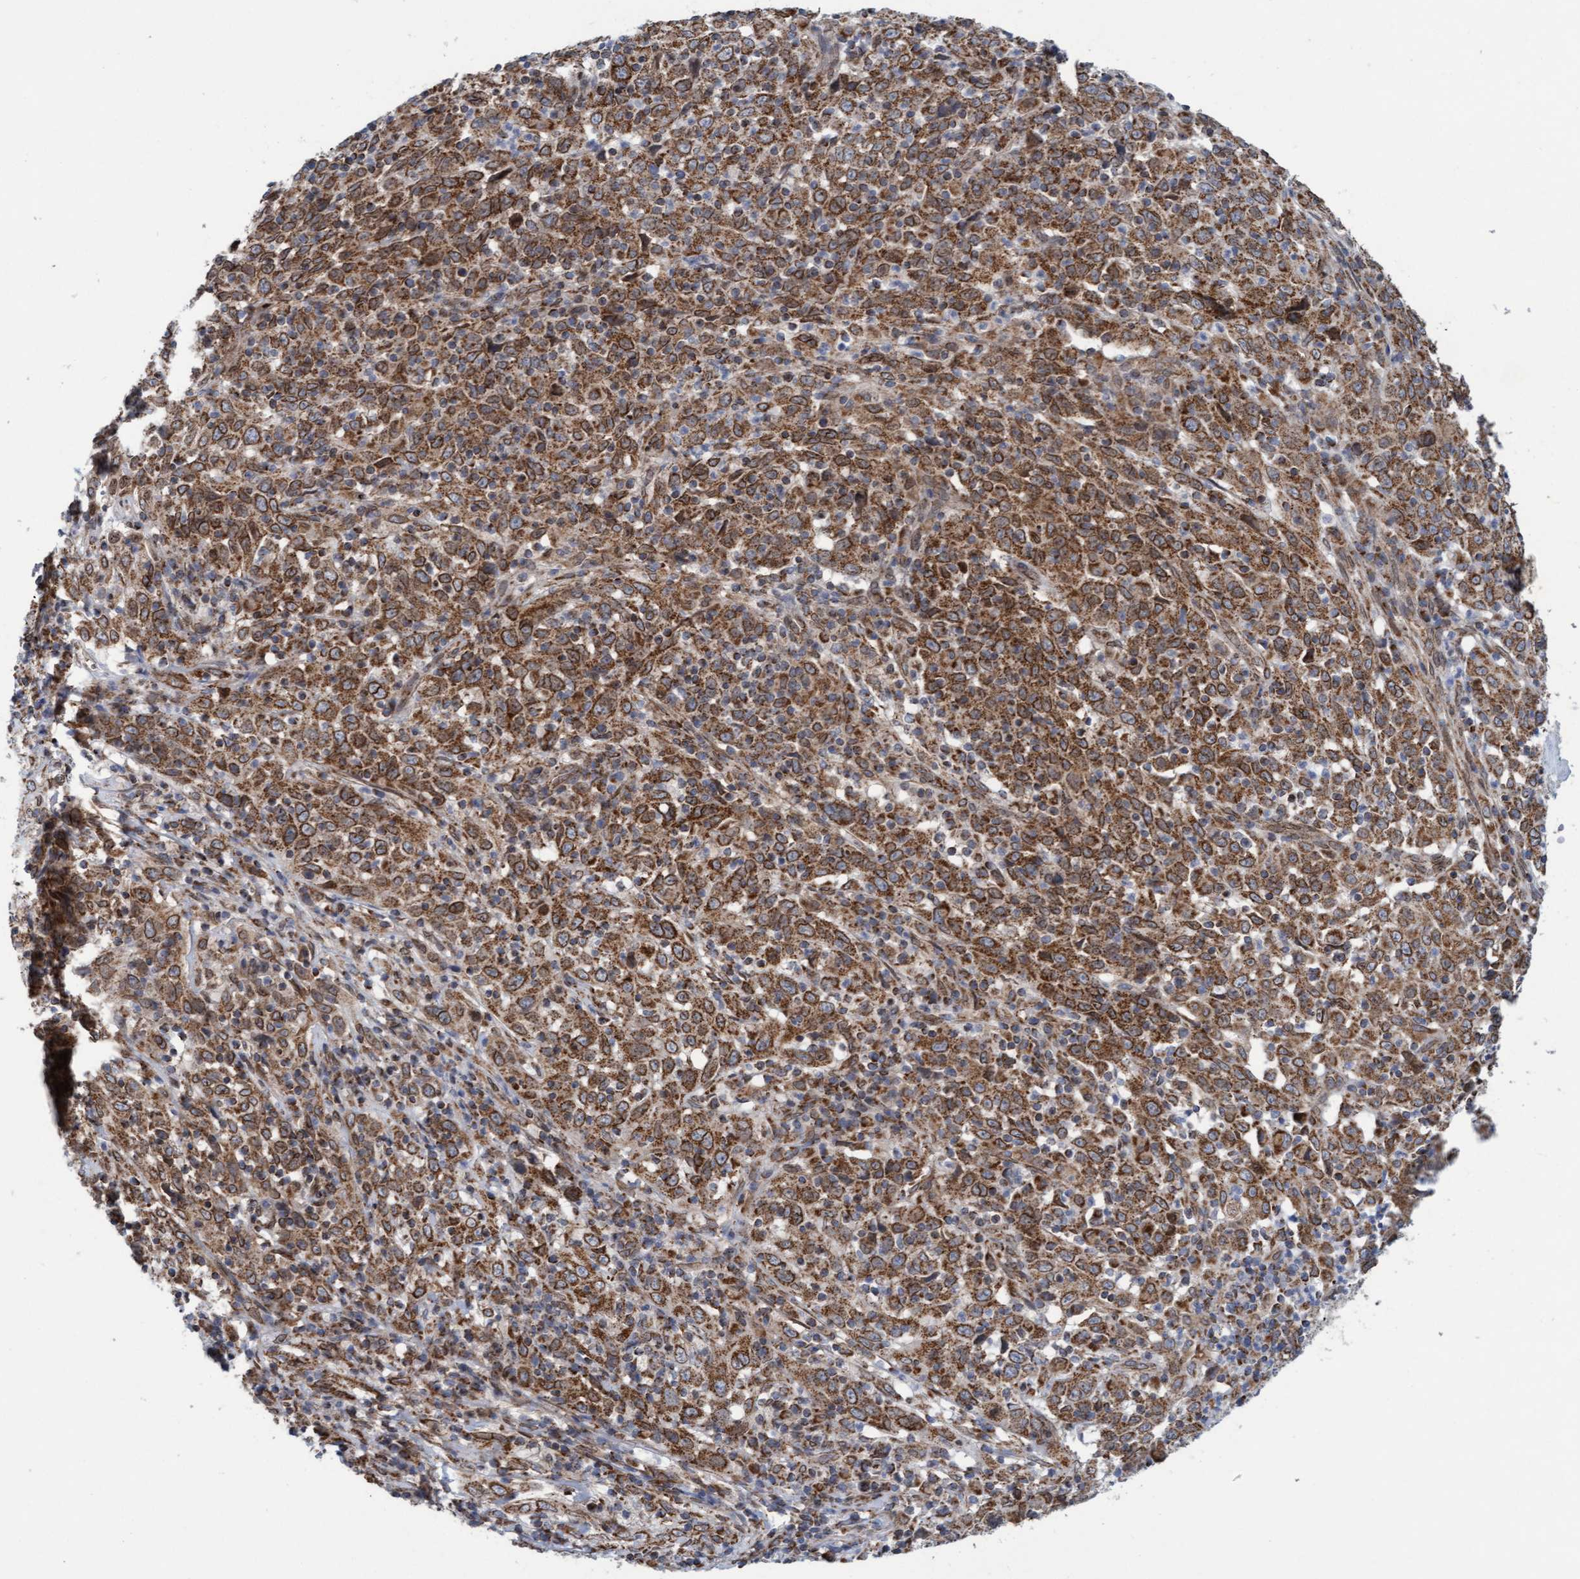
{"staining": {"intensity": "moderate", "quantity": ">75%", "location": "cytoplasmic/membranous"}, "tissue": "cervical cancer", "cell_type": "Tumor cells", "image_type": "cancer", "snomed": [{"axis": "morphology", "description": "Squamous cell carcinoma, NOS"}, {"axis": "topography", "description": "Cervix"}], "caption": "Immunohistochemistry (IHC) of cervical cancer displays medium levels of moderate cytoplasmic/membranous positivity in approximately >75% of tumor cells.", "gene": "MRPS23", "patient": {"sex": "female", "age": 46}}